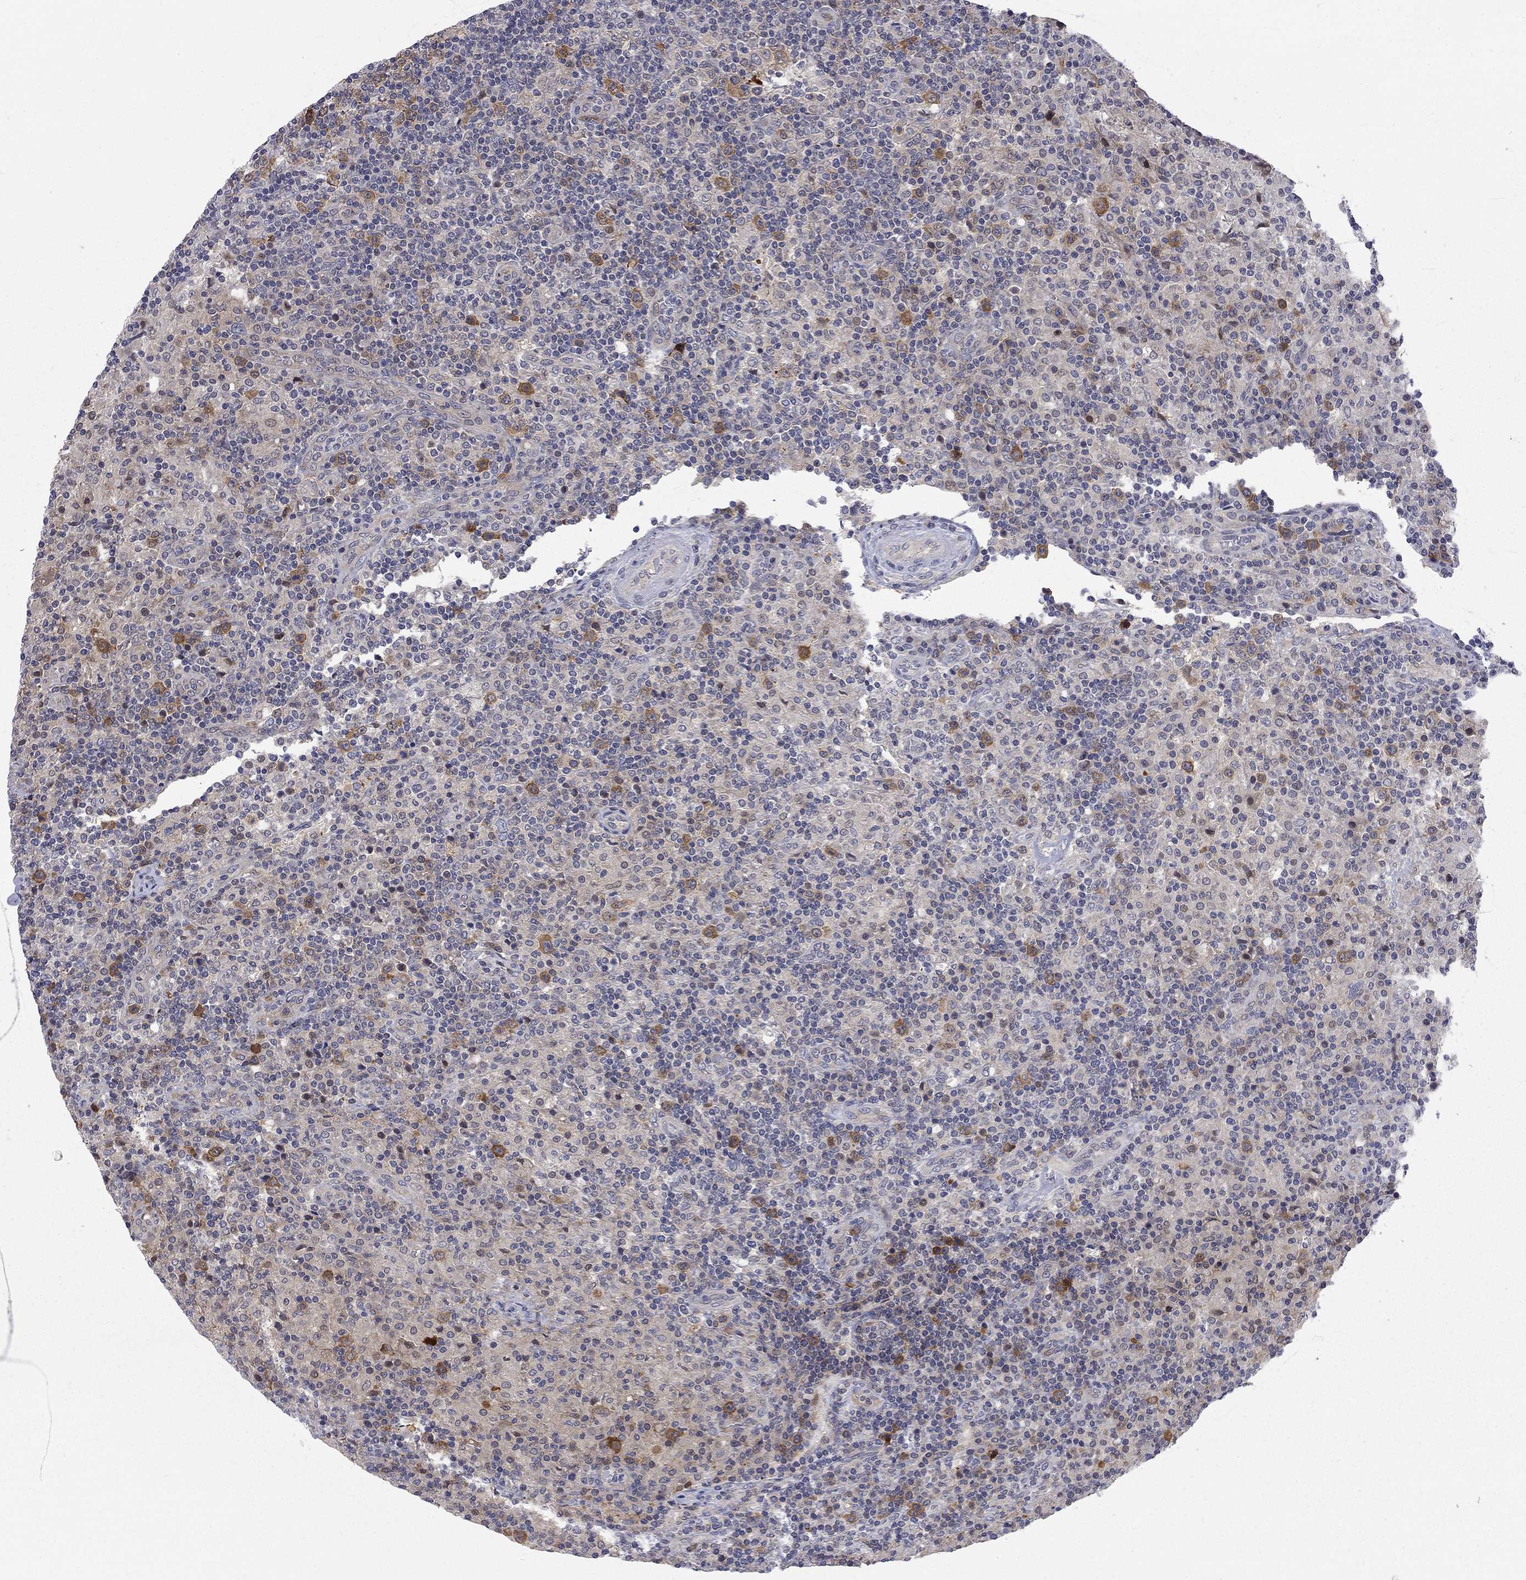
{"staining": {"intensity": "negative", "quantity": "none", "location": "none"}, "tissue": "lymphoma", "cell_type": "Tumor cells", "image_type": "cancer", "snomed": [{"axis": "morphology", "description": "Hodgkin's disease, NOS"}, {"axis": "topography", "description": "Lymph node"}], "caption": "Immunohistochemistry (IHC) of lymphoma displays no positivity in tumor cells.", "gene": "GALNT8", "patient": {"sex": "male", "age": 70}}